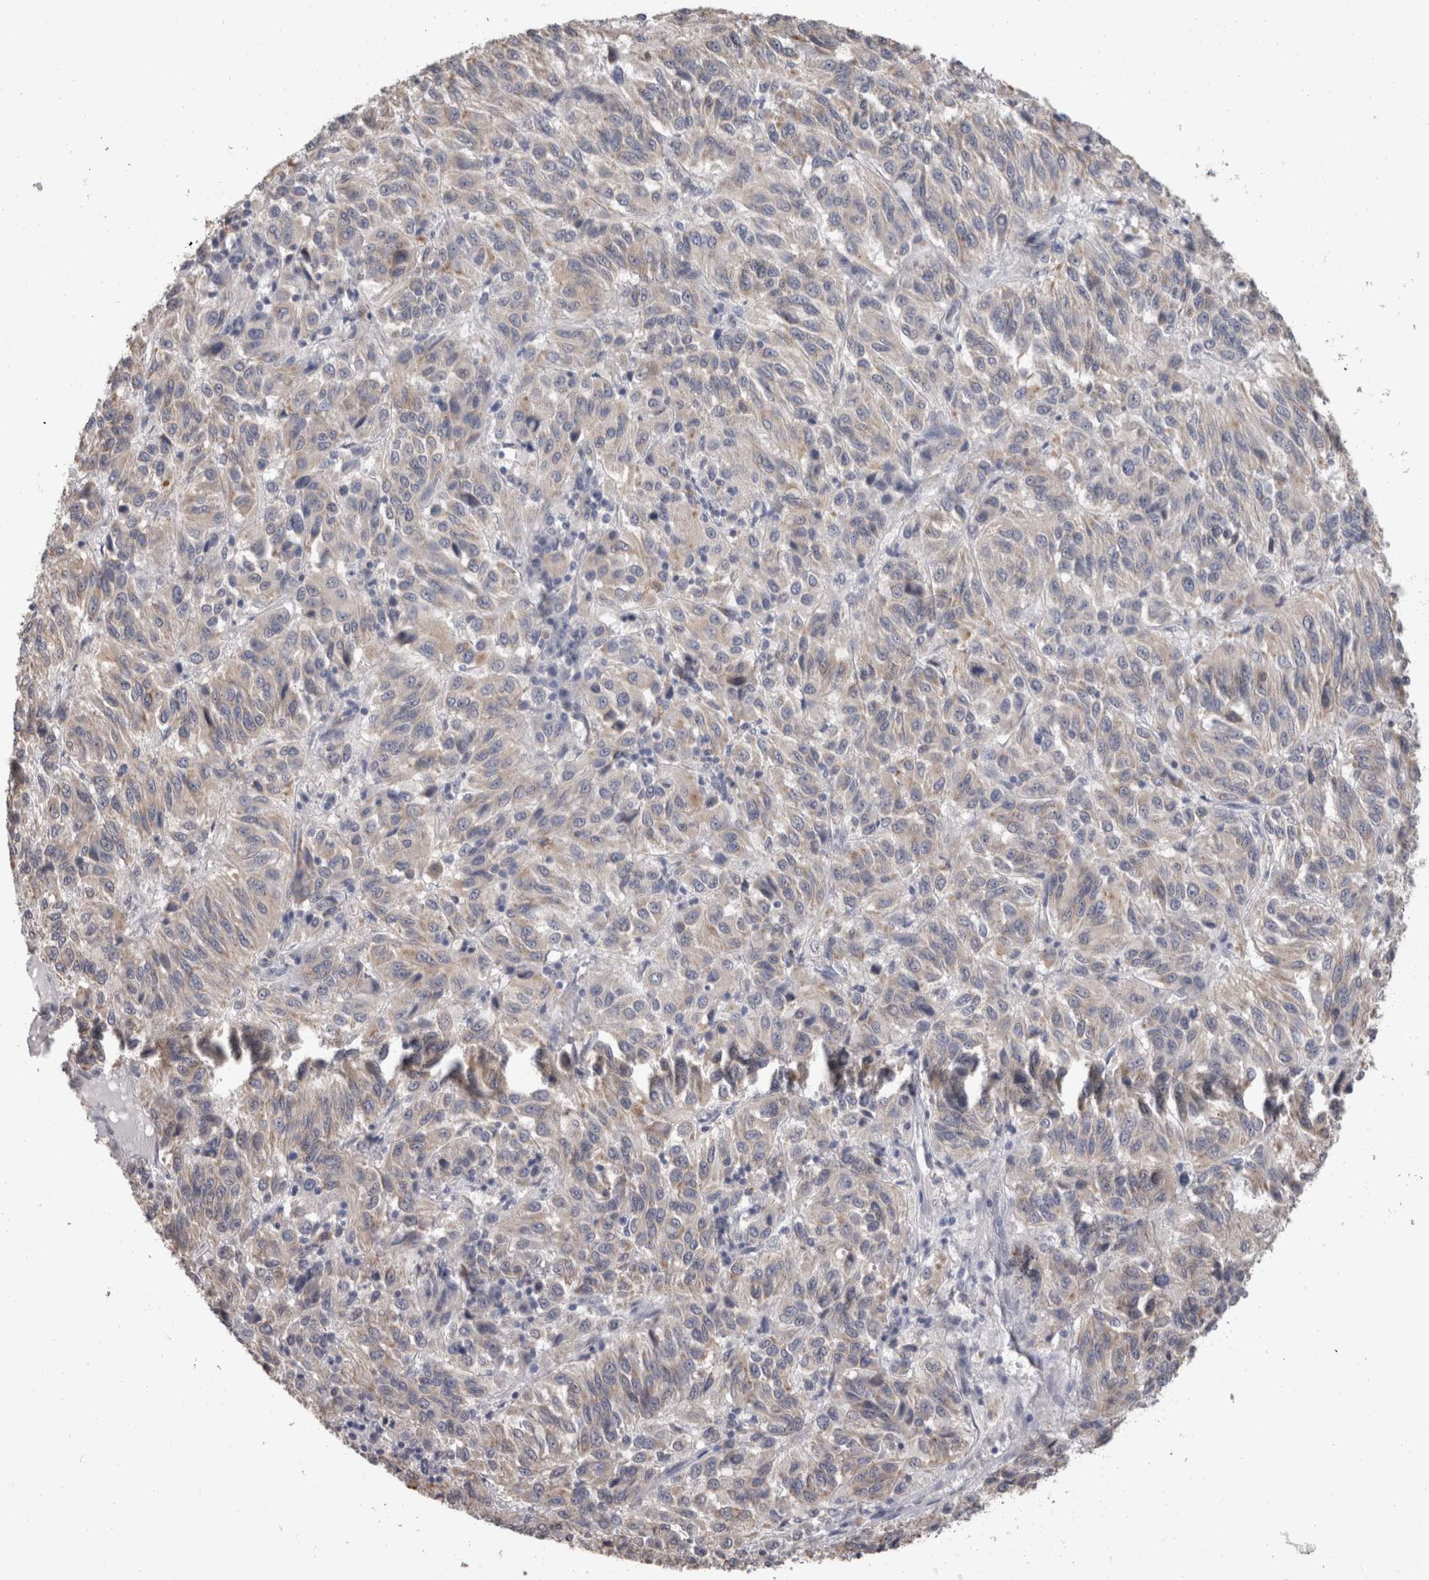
{"staining": {"intensity": "weak", "quantity": "<25%", "location": "cytoplasmic/membranous"}, "tissue": "melanoma", "cell_type": "Tumor cells", "image_type": "cancer", "snomed": [{"axis": "morphology", "description": "Malignant melanoma, Metastatic site"}, {"axis": "topography", "description": "Lung"}], "caption": "Immunohistochemistry of malignant melanoma (metastatic site) displays no positivity in tumor cells.", "gene": "FHOD3", "patient": {"sex": "male", "age": 64}}